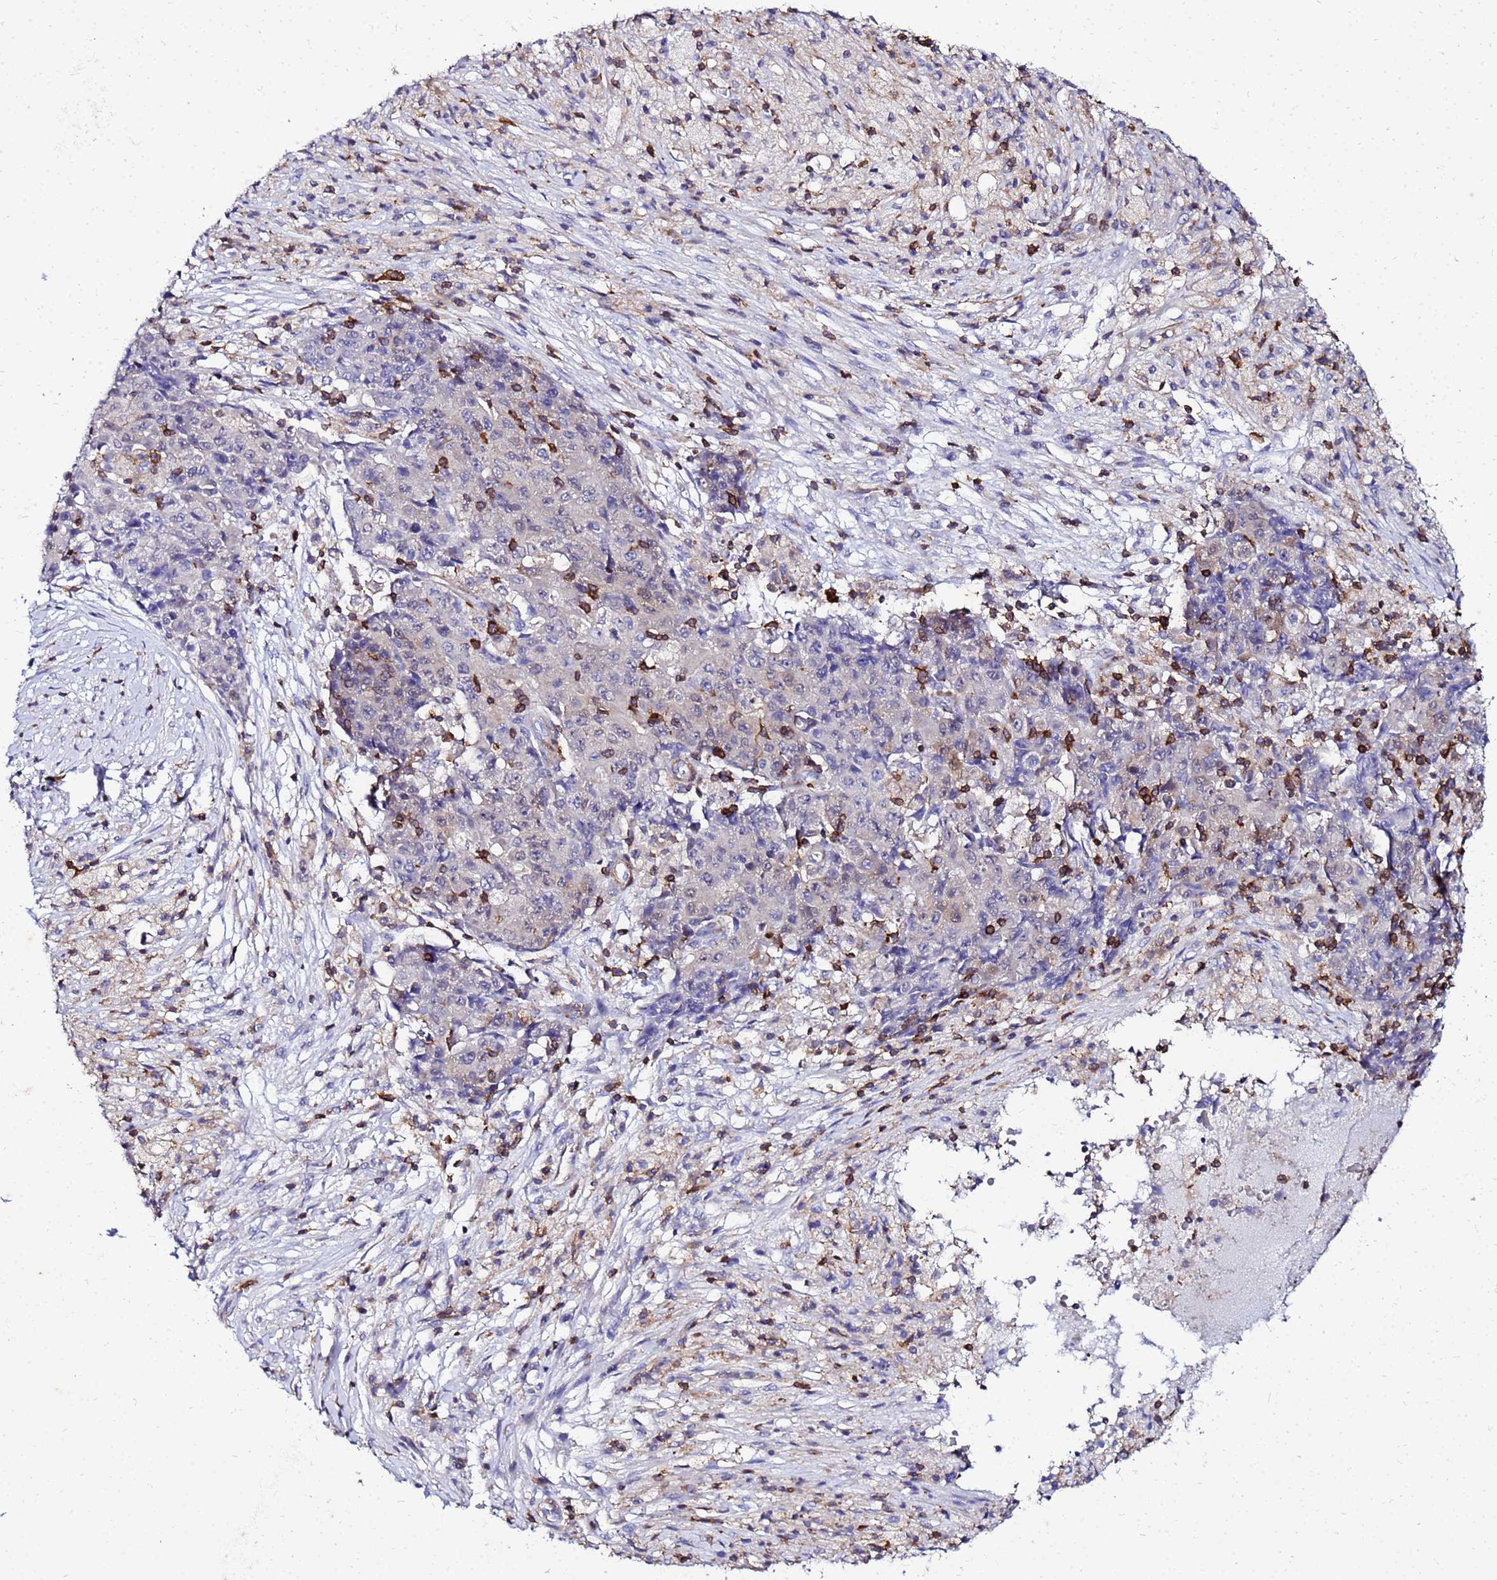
{"staining": {"intensity": "negative", "quantity": "none", "location": "none"}, "tissue": "ovarian cancer", "cell_type": "Tumor cells", "image_type": "cancer", "snomed": [{"axis": "morphology", "description": "Carcinoma, endometroid"}, {"axis": "topography", "description": "Ovary"}], "caption": "The immunohistochemistry (IHC) photomicrograph has no significant expression in tumor cells of ovarian cancer tissue.", "gene": "DBNDD2", "patient": {"sex": "female", "age": 42}}